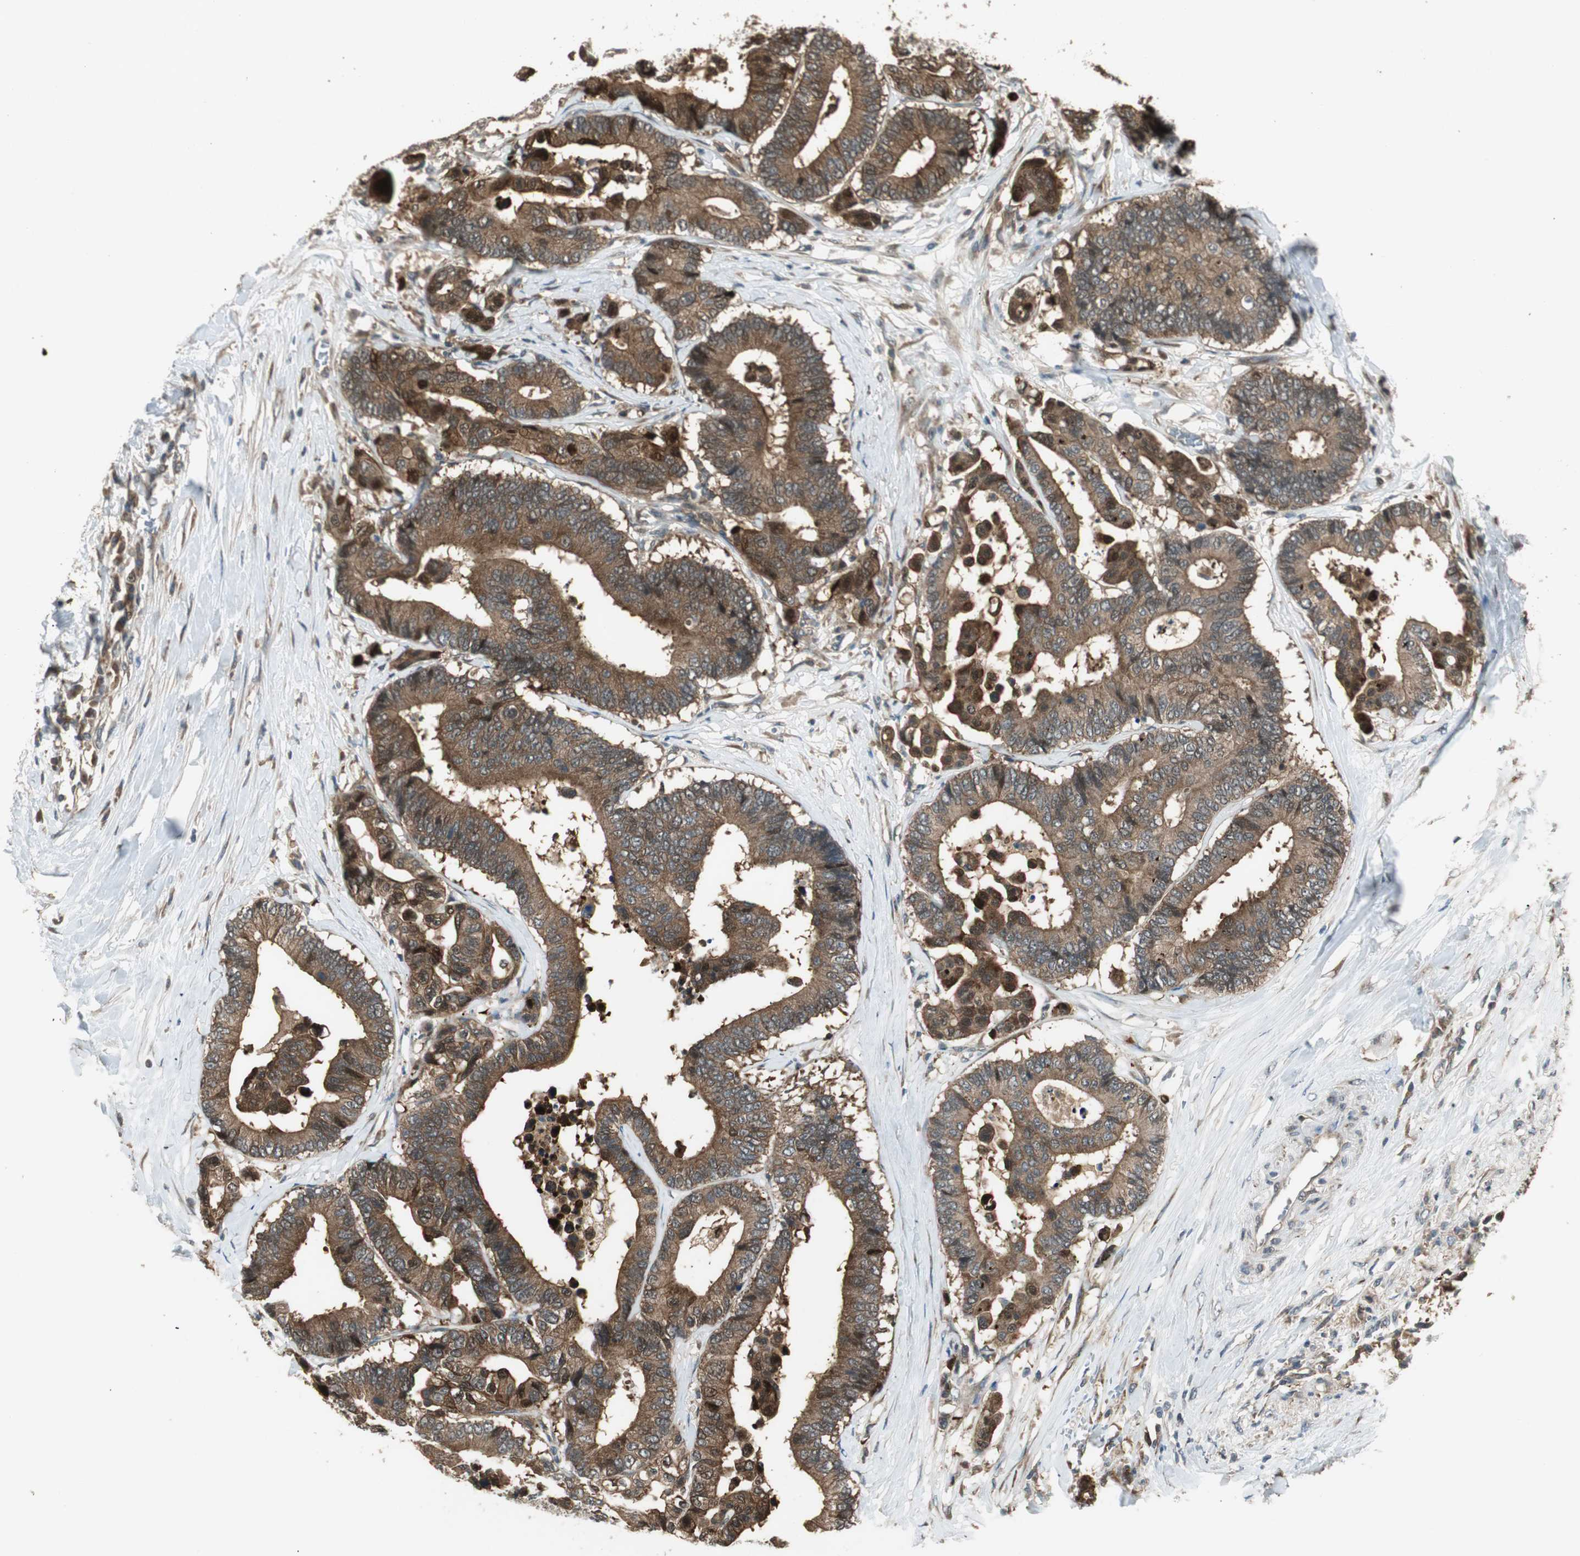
{"staining": {"intensity": "moderate", "quantity": ">75%", "location": "cytoplasmic/membranous"}, "tissue": "colorectal cancer", "cell_type": "Tumor cells", "image_type": "cancer", "snomed": [{"axis": "morphology", "description": "Normal tissue, NOS"}, {"axis": "morphology", "description": "Adenocarcinoma, NOS"}, {"axis": "topography", "description": "Colon"}], "caption": "This is an image of immunohistochemistry staining of colorectal adenocarcinoma, which shows moderate positivity in the cytoplasmic/membranous of tumor cells.", "gene": "CNOT4", "patient": {"sex": "male", "age": 82}}